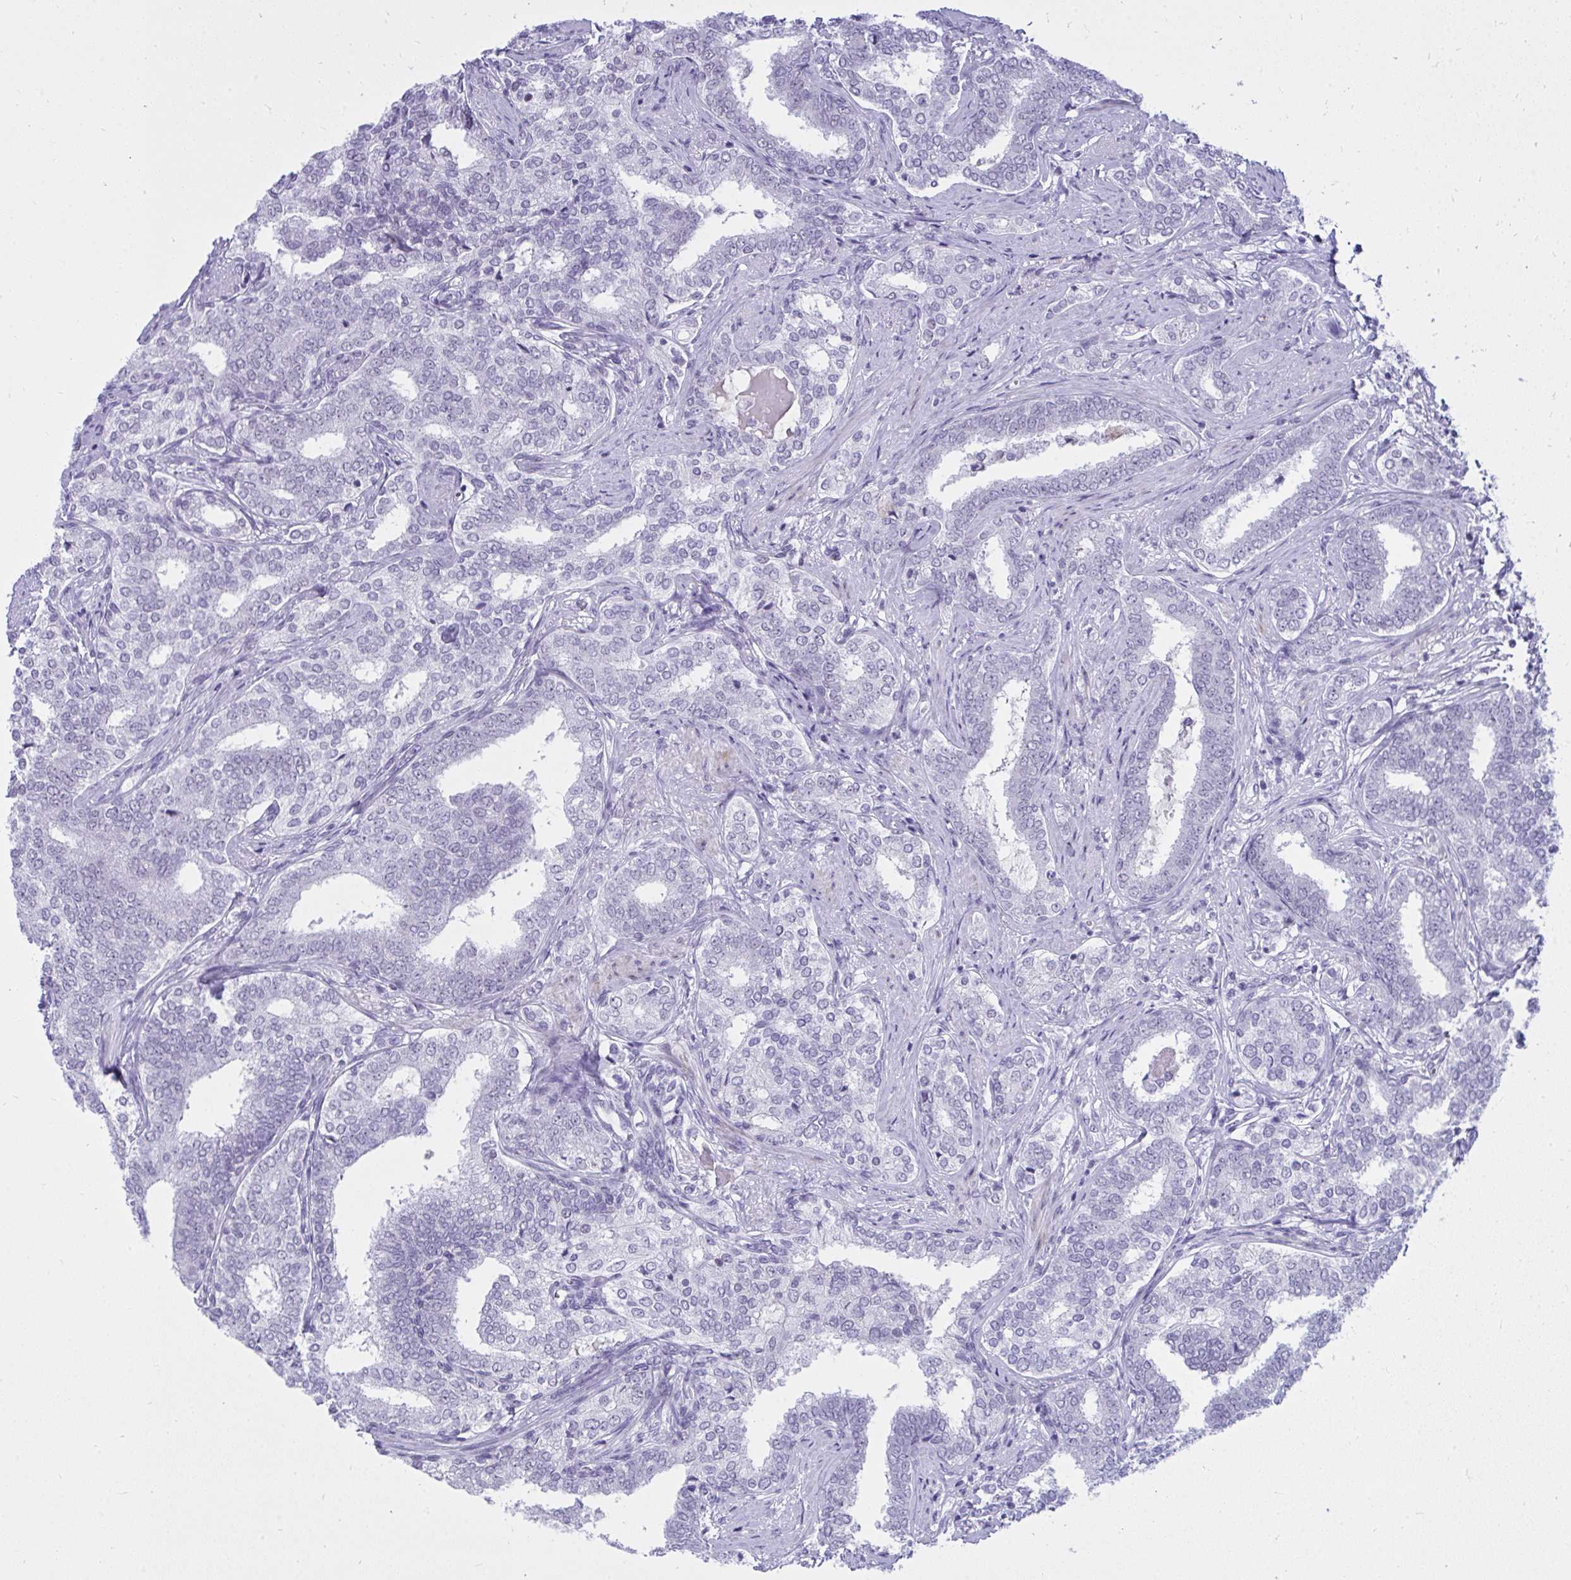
{"staining": {"intensity": "negative", "quantity": "none", "location": "none"}, "tissue": "prostate cancer", "cell_type": "Tumor cells", "image_type": "cancer", "snomed": [{"axis": "morphology", "description": "Adenocarcinoma, High grade"}, {"axis": "topography", "description": "Prostate"}], "caption": "This is an IHC photomicrograph of human adenocarcinoma (high-grade) (prostate). There is no staining in tumor cells.", "gene": "OR5F1", "patient": {"sex": "male", "age": 72}}